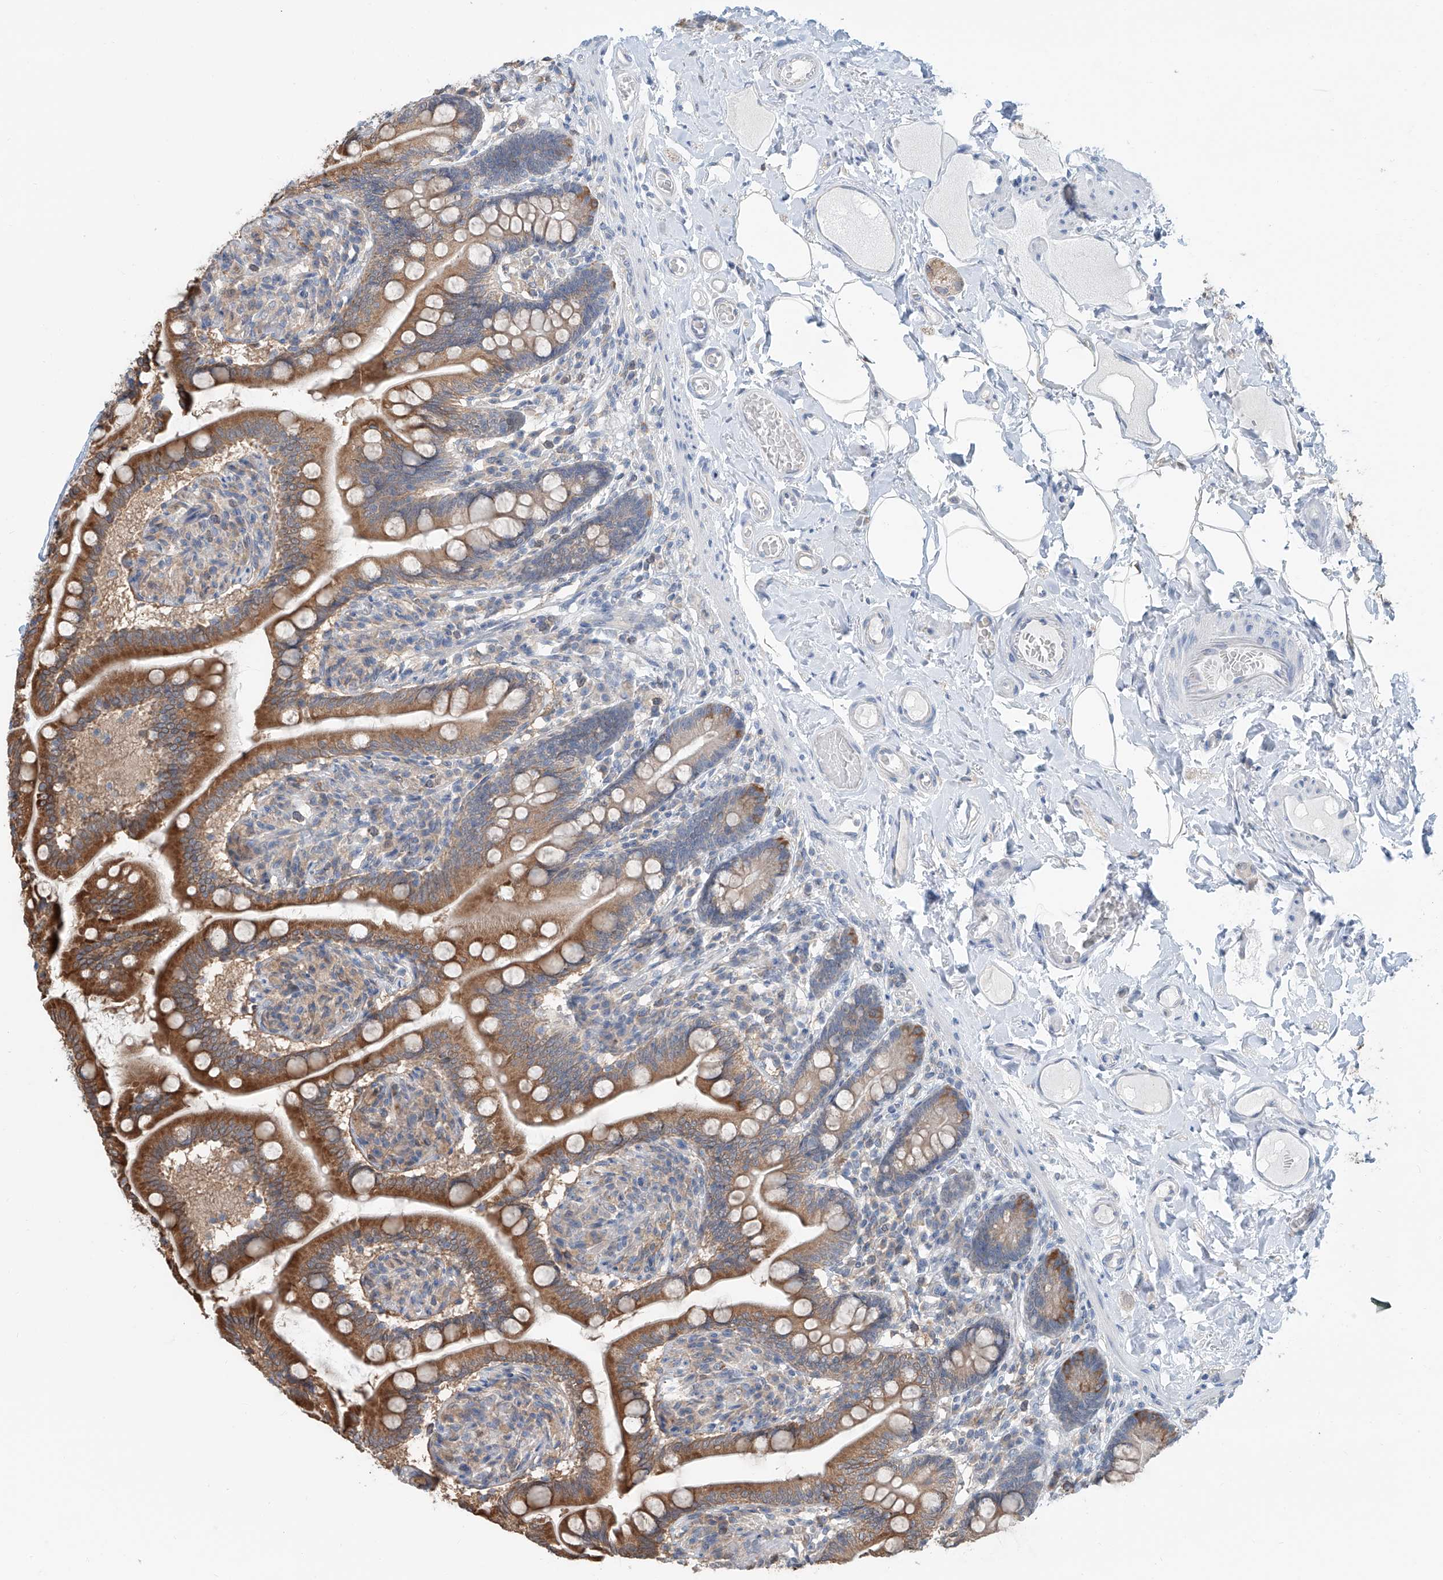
{"staining": {"intensity": "moderate", "quantity": ">75%", "location": "cytoplasmic/membranous"}, "tissue": "small intestine", "cell_type": "Glandular cells", "image_type": "normal", "snomed": [{"axis": "morphology", "description": "Normal tissue, NOS"}, {"axis": "topography", "description": "Small intestine"}], "caption": "The histopathology image displays staining of benign small intestine, revealing moderate cytoplasmic/membranous protein expression (brown color) within glandular cells.", "gene": "KCNK10", "patient": {"sex": "female", "age": 64}}